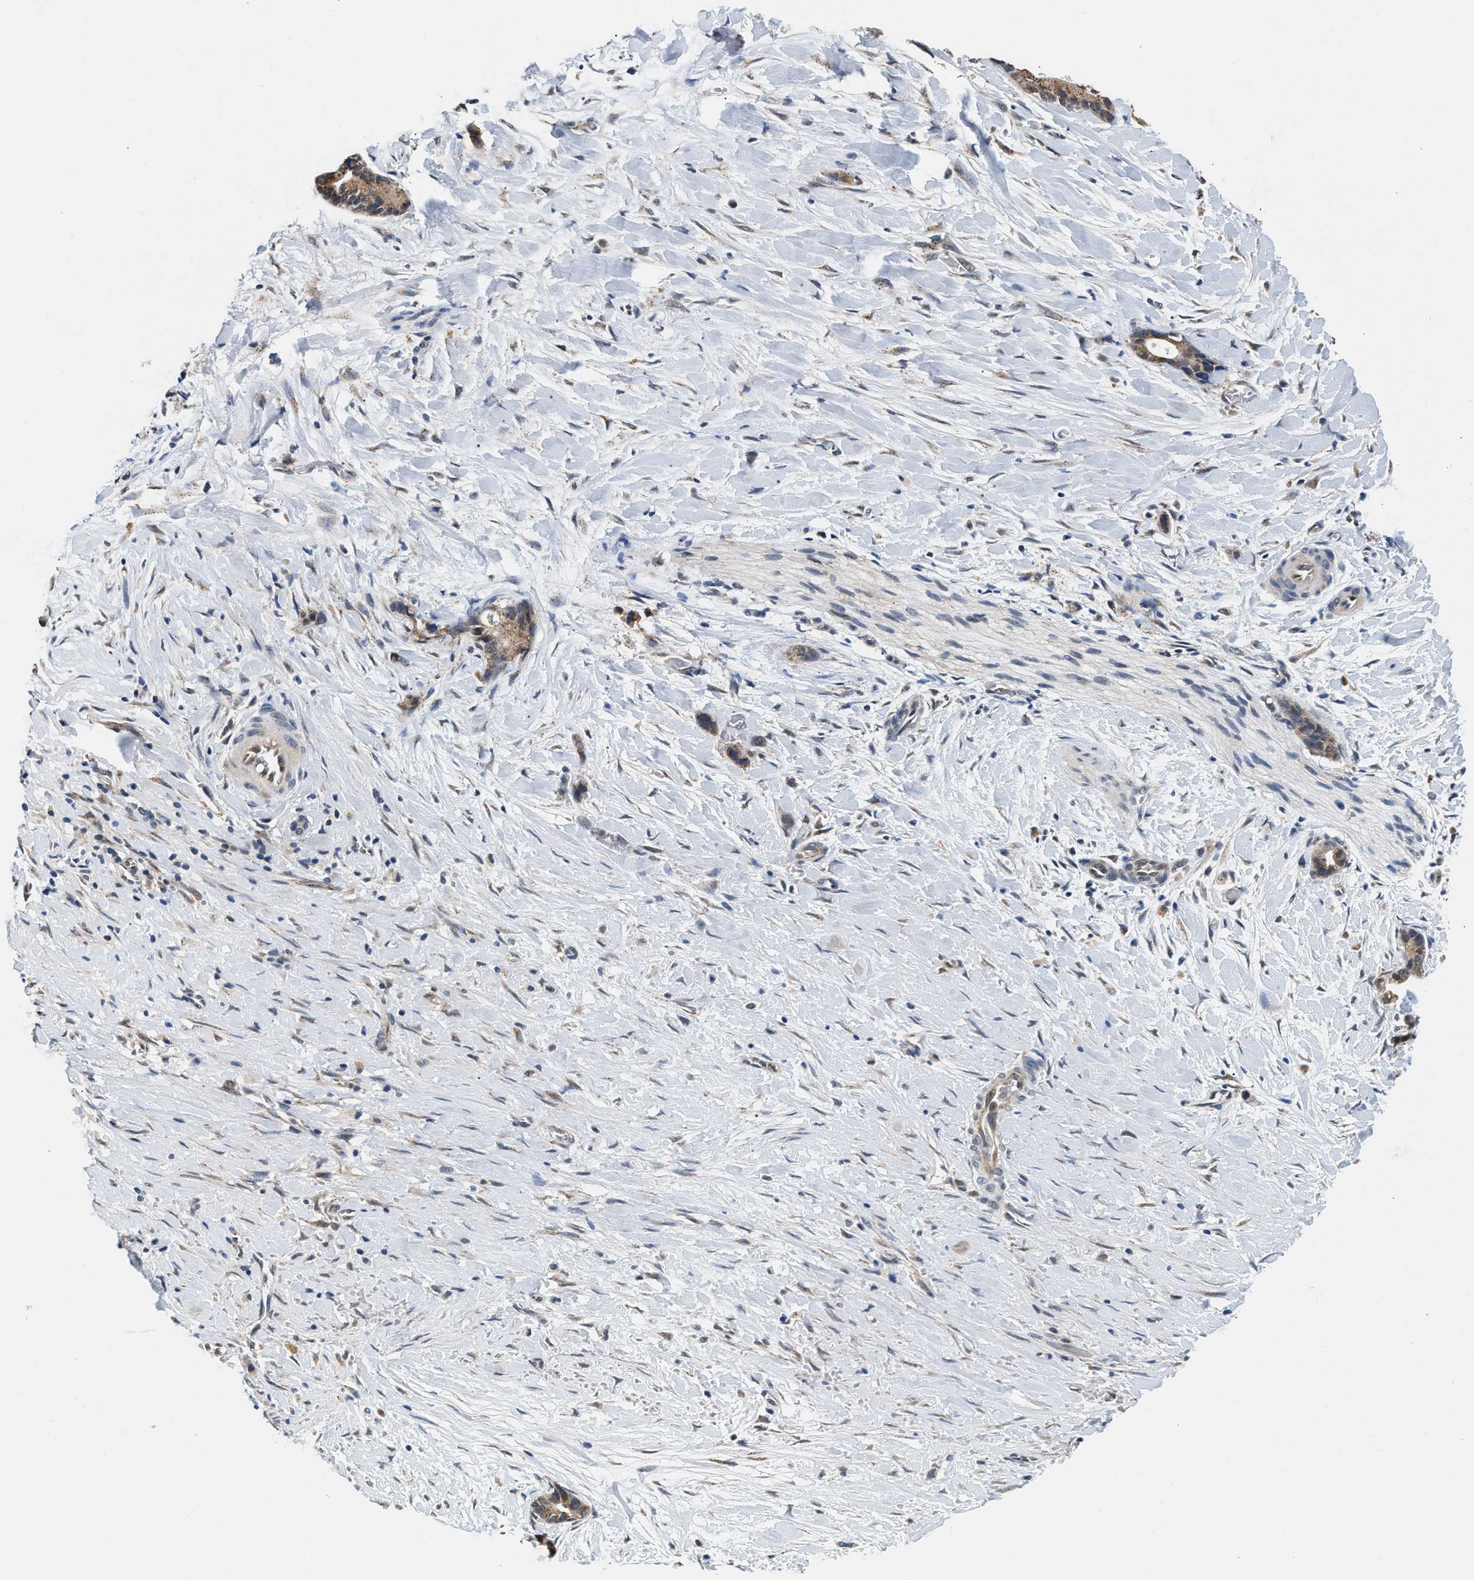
{"staining": {"intensity": "moderate", "quantity": ">75%", "location": "cytoplasmic/membranous"}, "tissue": "liver cancer", "cell_type": "Tumor cells", "image_type": "cancer", "snomed": [{"axis": "morphology", "description": "Cholangiocarcinoma"}, {"axis": "topography", "description": "Liver"}], "caption": "Brown immunohistochemical staining in human liver cancer (cholangiocarcinoma) displays moderate cytoplasmic/membranous expression in approximately >75% of tumor cells. Nuclei are stained in blue.", "gene": "KCNMB2", "patient": {"sex": "female", "age": 55}}